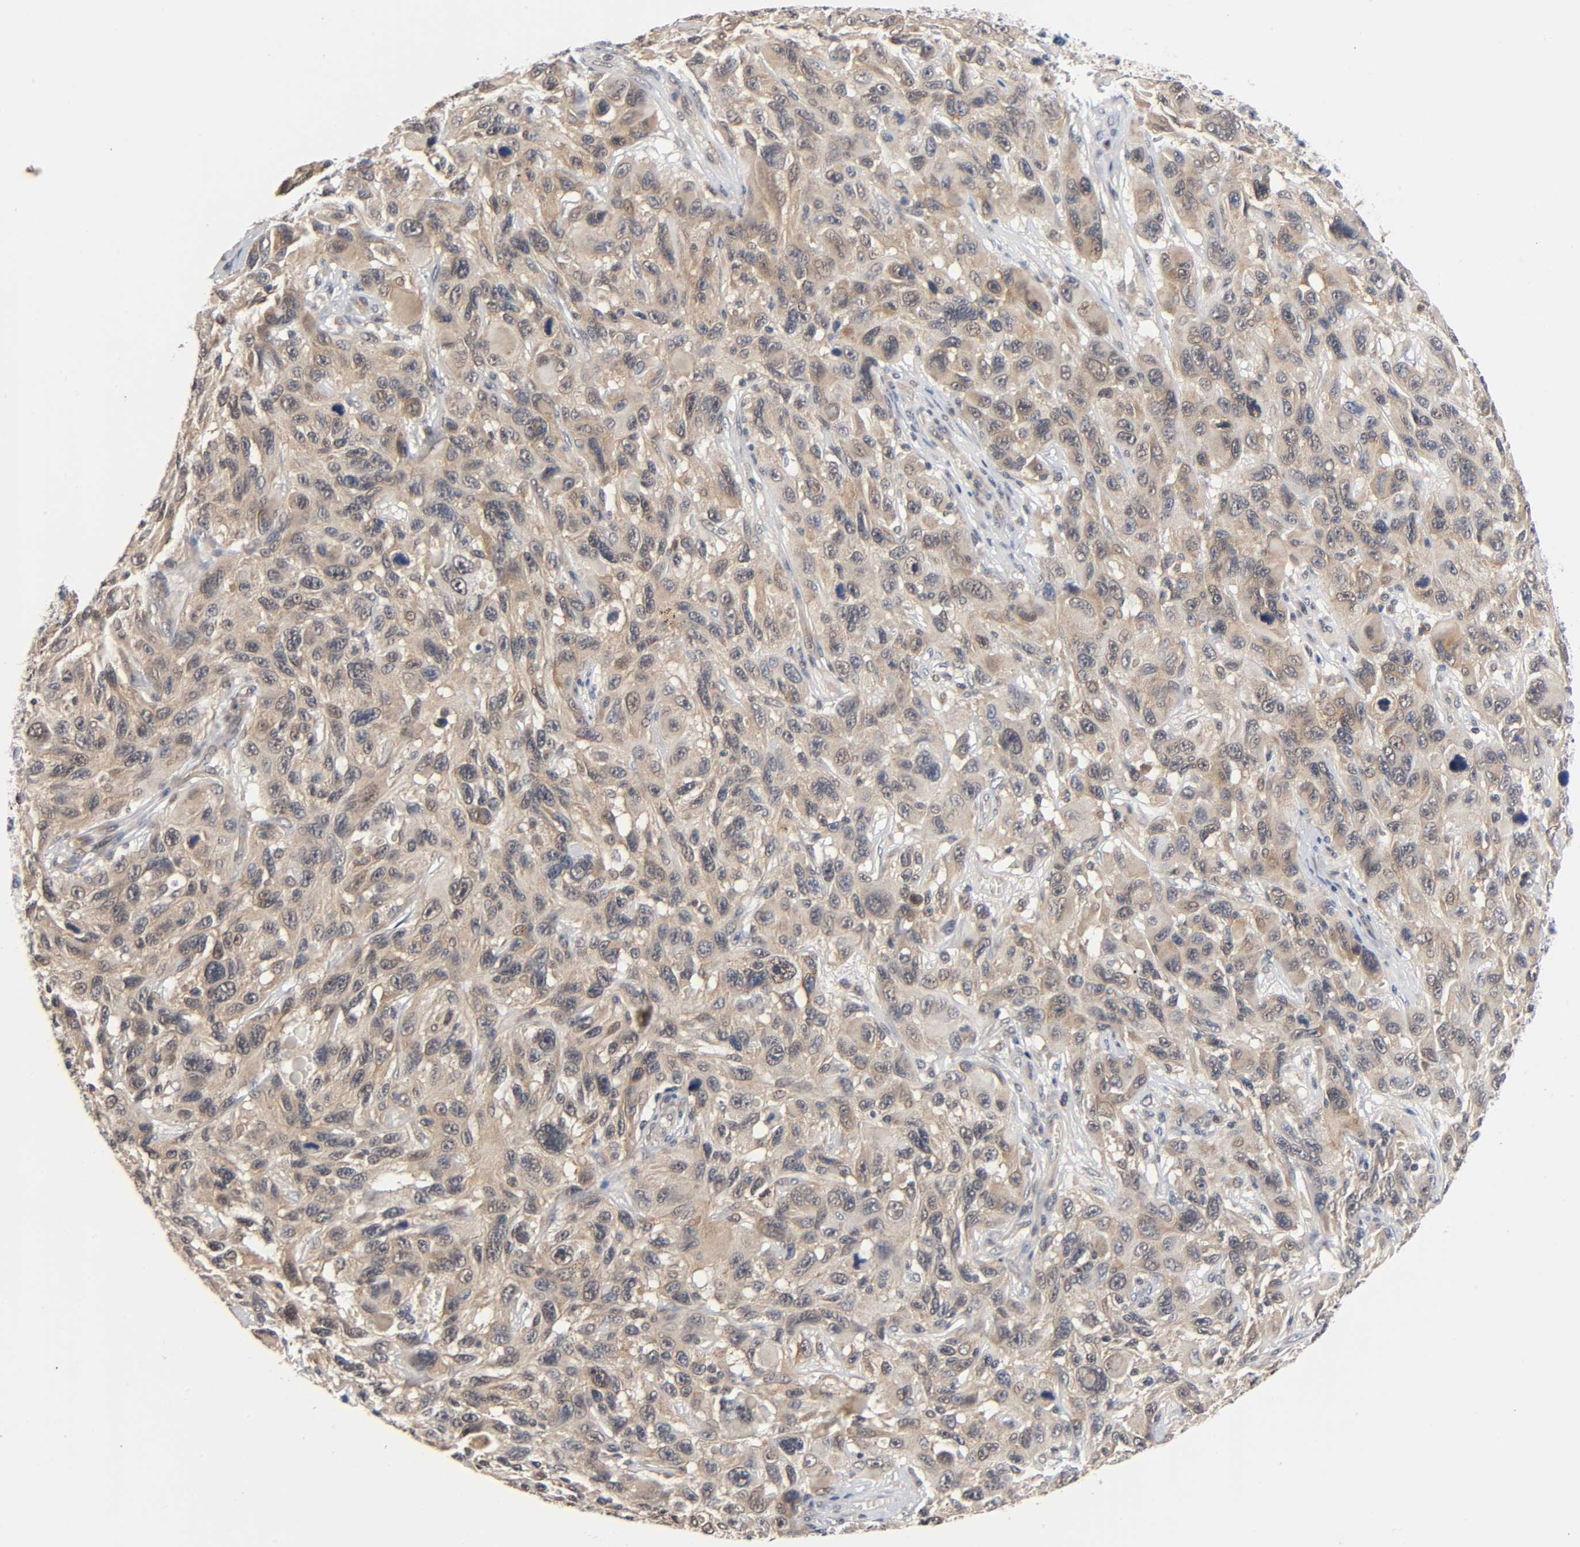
{"staining": {"intensity": "weak", "quantity": ">75%", "location": "cytoplasmic/membranous"}, "tissue": "melanoma", "cell_type": "Tumor cells", "image_type": "cancer", "snomed": [{"axis": "morphology", "description": "Malignant melanoma, NOS"}, {"axis": "topography", "description": "Skin"}], "caption": "High-magnification brightfield microscopy of malignant melanoma stained with DAB (3,3'-diaminobenzidine) (brown) and counterstained with hematoxylin (blue). tumor cells exhibit weak cytoplasmic/membranous expression is identified in approximately>75% of cells.", "gene": "PRKAB1", "patient": {"sex": "male", "age": 53}}